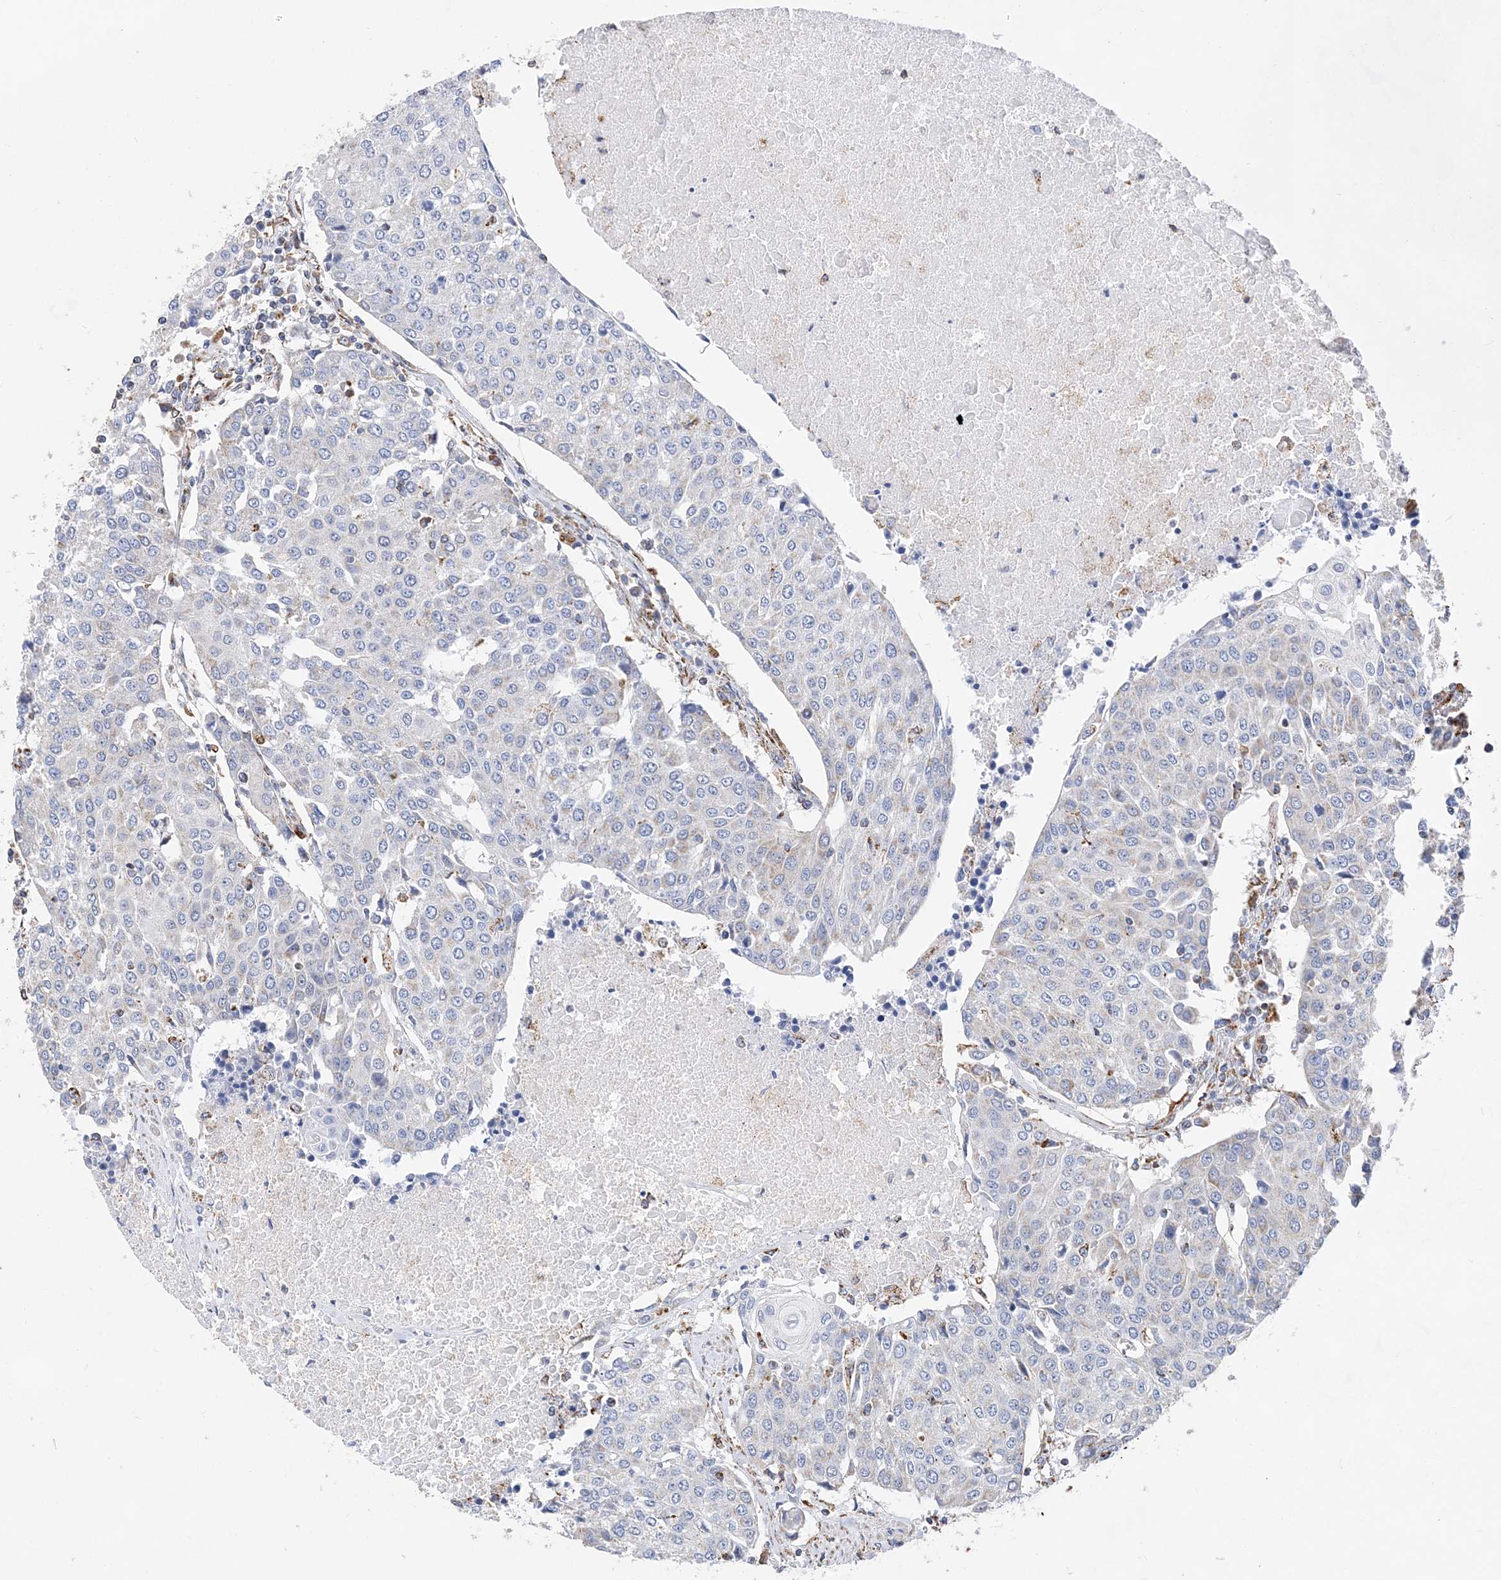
{"staining": {"intensity": "negative", "quantity": "none", "location": "none"}, "tissue": "urothelial cancer", "cell_type": "Tumor cells", "image_type": "cancer", "snomed": [{"axis": "morphology", "description": "Urothelial carcinoma, High grade"}, {"axis": "topography", "description": "Urinary bladder"}], "caption": "Immunohistochemical staining of human high-grade urothelial carcinoma shows no significant expression in tumor cells.", "gene": "ACOT9", "patient": {"sex": "female", "age": 85}}